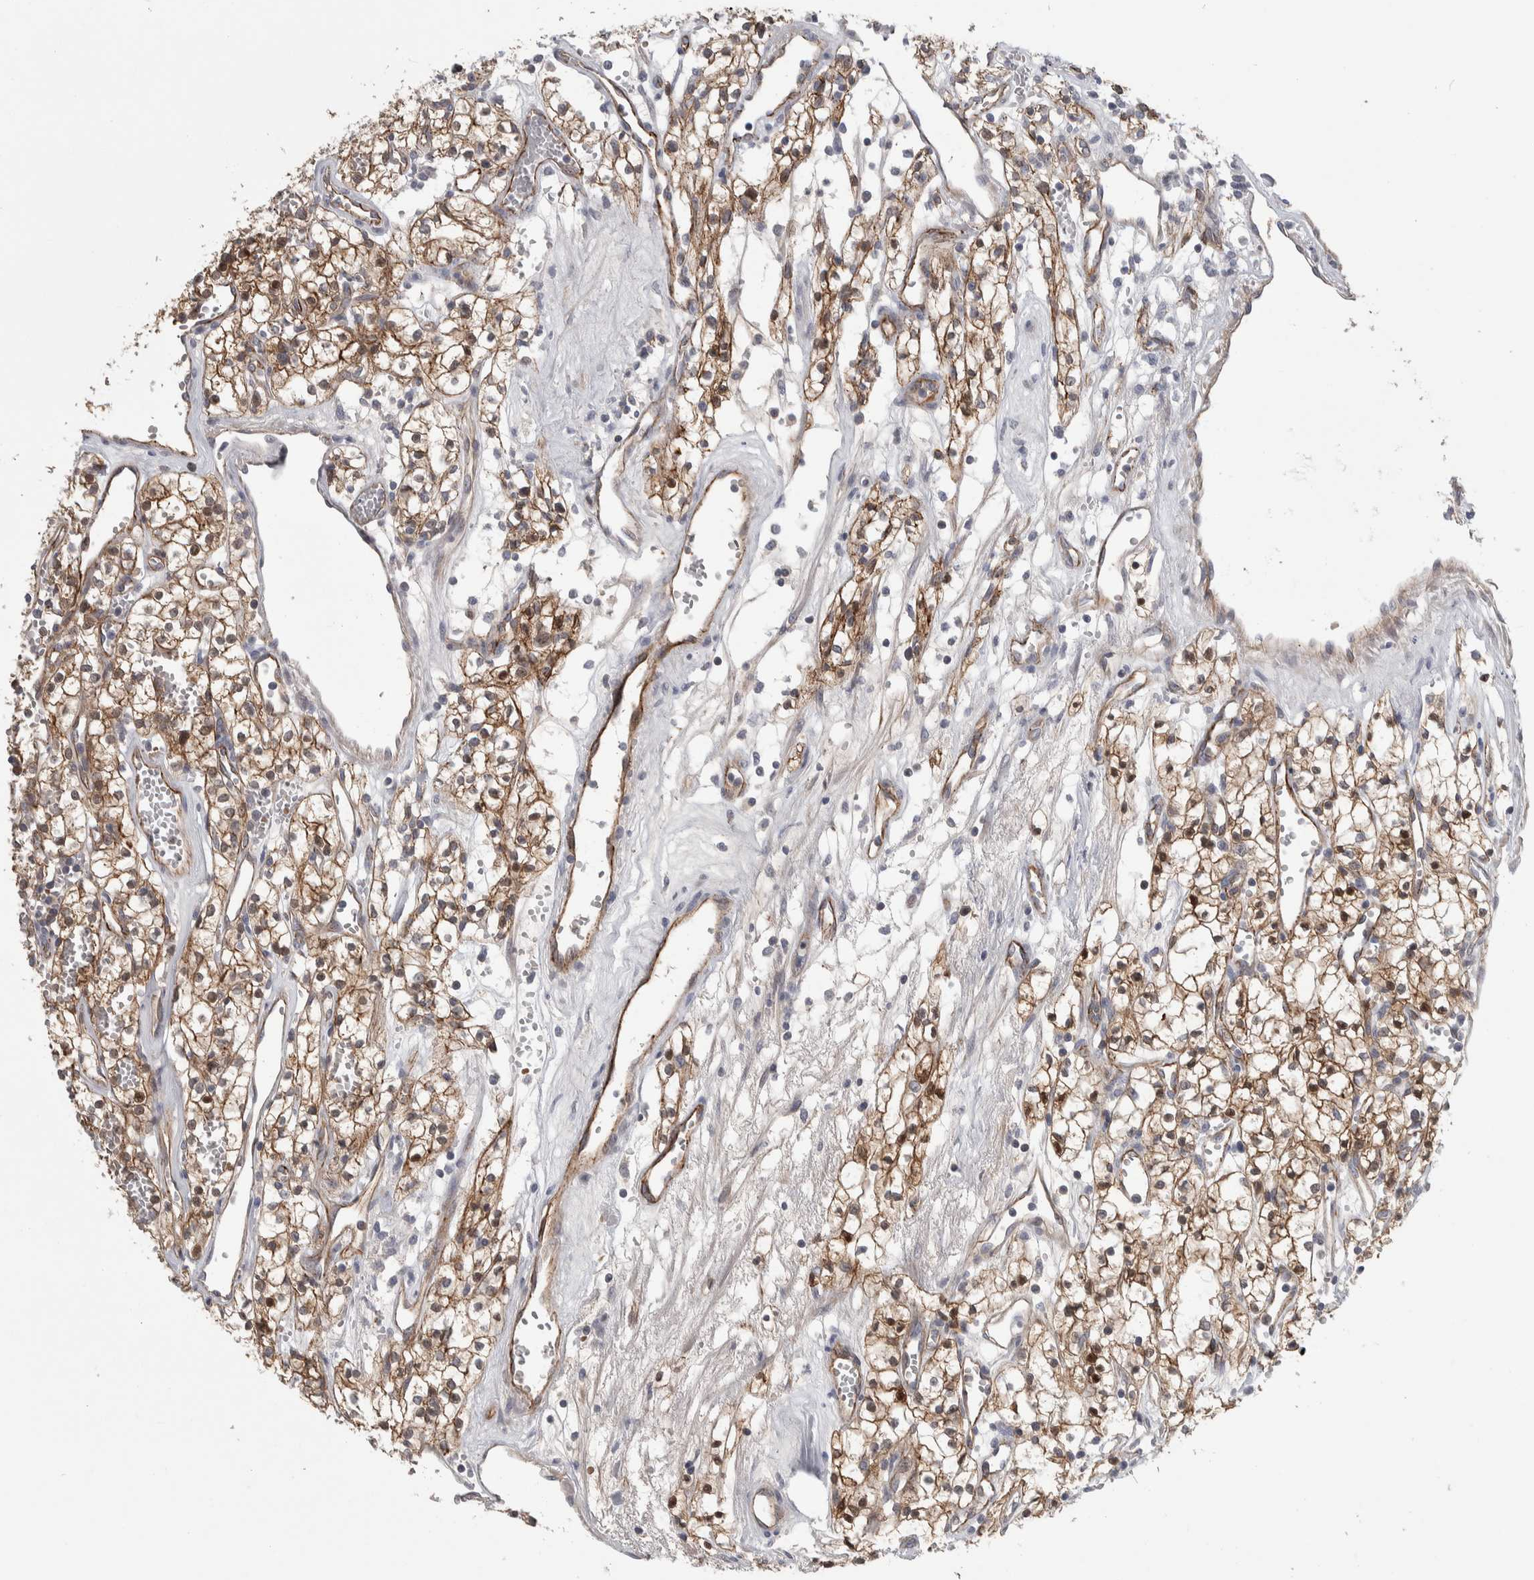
{"staining": {"intensity": "moderate", "quantity": ">75%", "location": "cytoplasmic/membranous"}, "tissue": "renal cancer", "cell_type": "Tumor cells", "image_type": "cancer", "snomed": [{"axis": "morphology", "description": "Adenocarcinoma, NOS"}, {"axis": "topography", "description": "Kidney"}], "caption": "High-magnification brightfield microscopy of renal cancer (adenocarcinoma) stained with DAB (3,3'-diaminobenzidine) (brown) and counterstained with hematoxylin (blue). tumor cells exhibit moderate cytoplasmic/membranous staining is seen in about>75% of cells.", "gene": "ZNF862", "patient": {"sex": "male", "age": 59}}